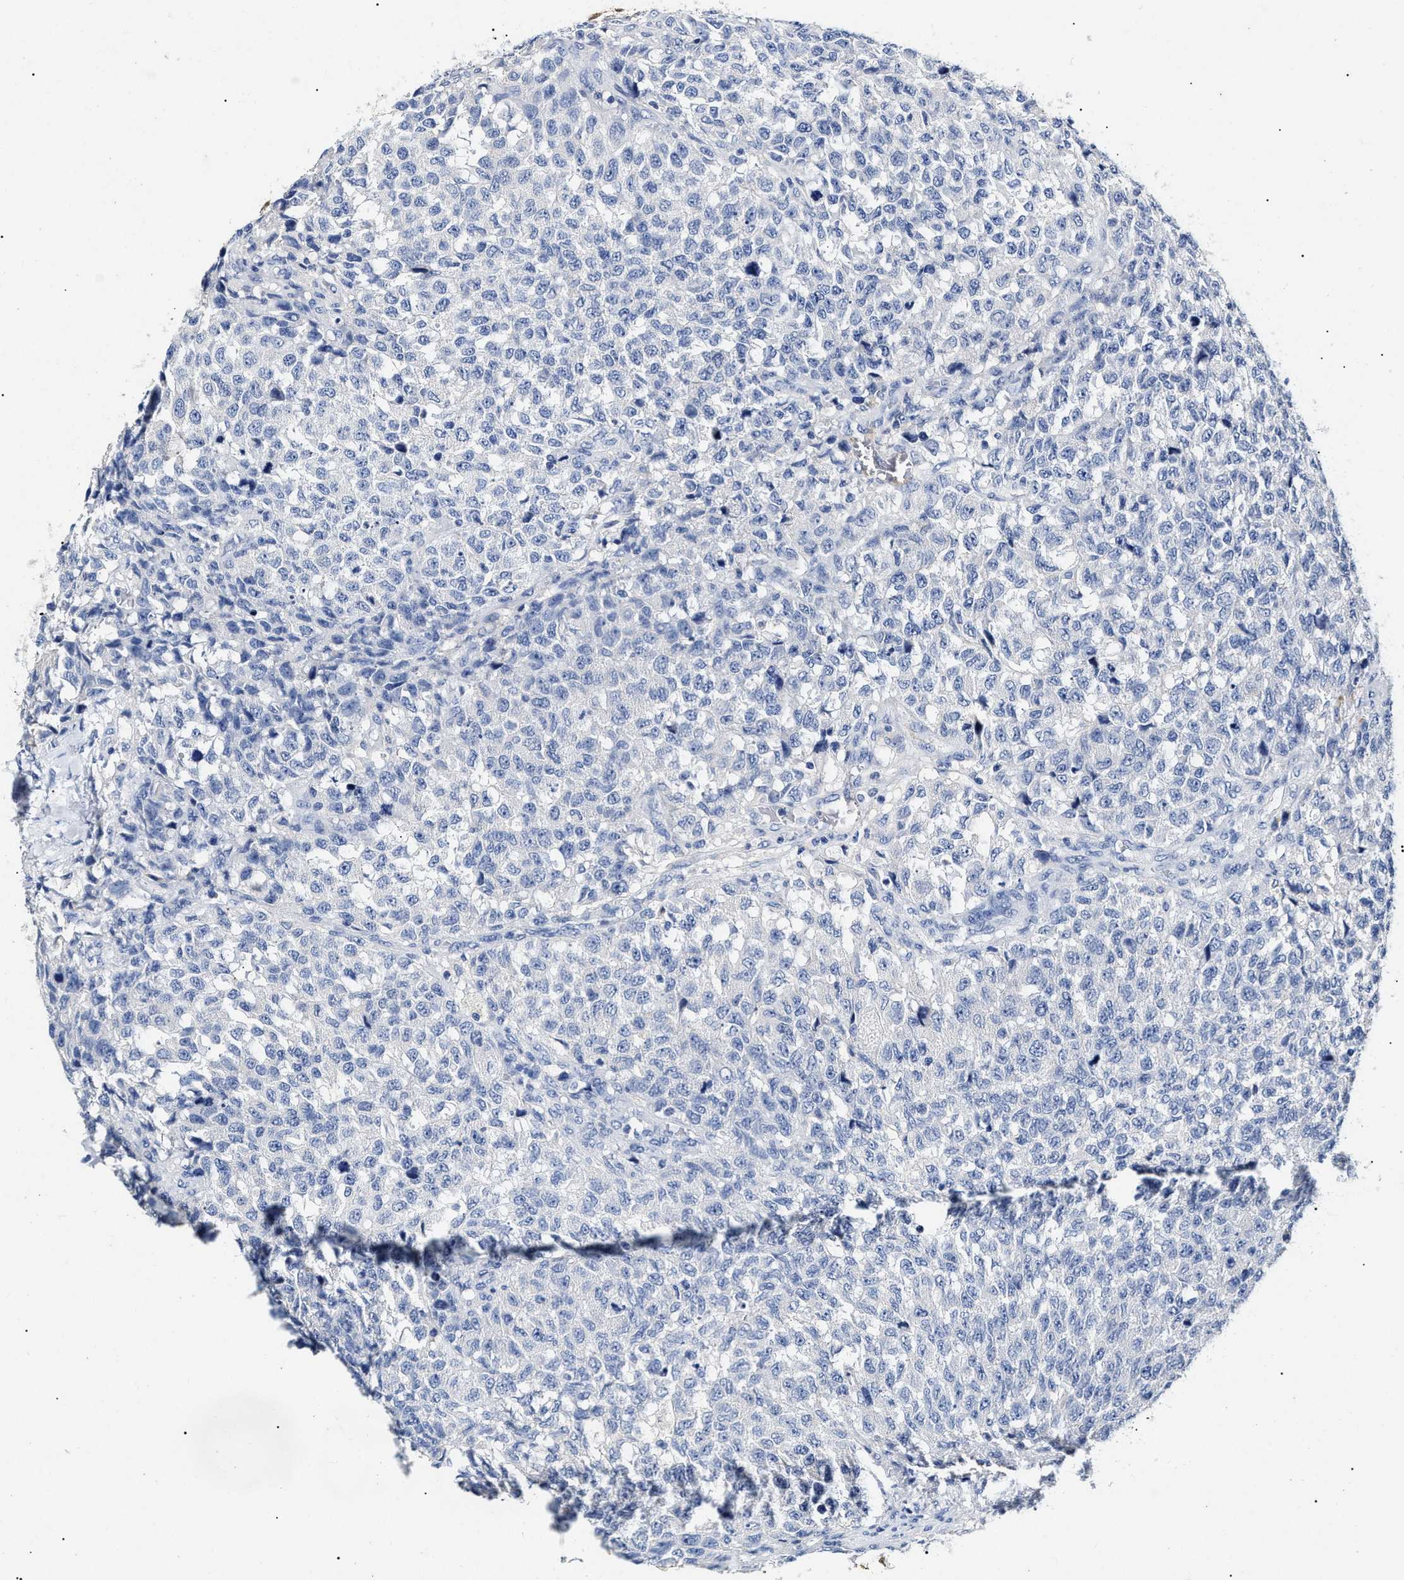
{"staining": {"intensity": "negative", "quantity": "none", "location": "none"}, "tissue": "testis cancer", "cell_type": "Tumor cells", "image_type": "cancer", "snomed": [{"axis": "morphology", "description": "Seminoma, NOS"}, {"axis": "topography", "description": "Testis"}], "caption": "A high-resolution histopathology image shows immunohistochemistry (IHC) staining of seminoma (testis), which exhibits no significant expression in tumor cells.", "gene": "LRRC8E", "patient": {"sex": "male", "age": 59}}